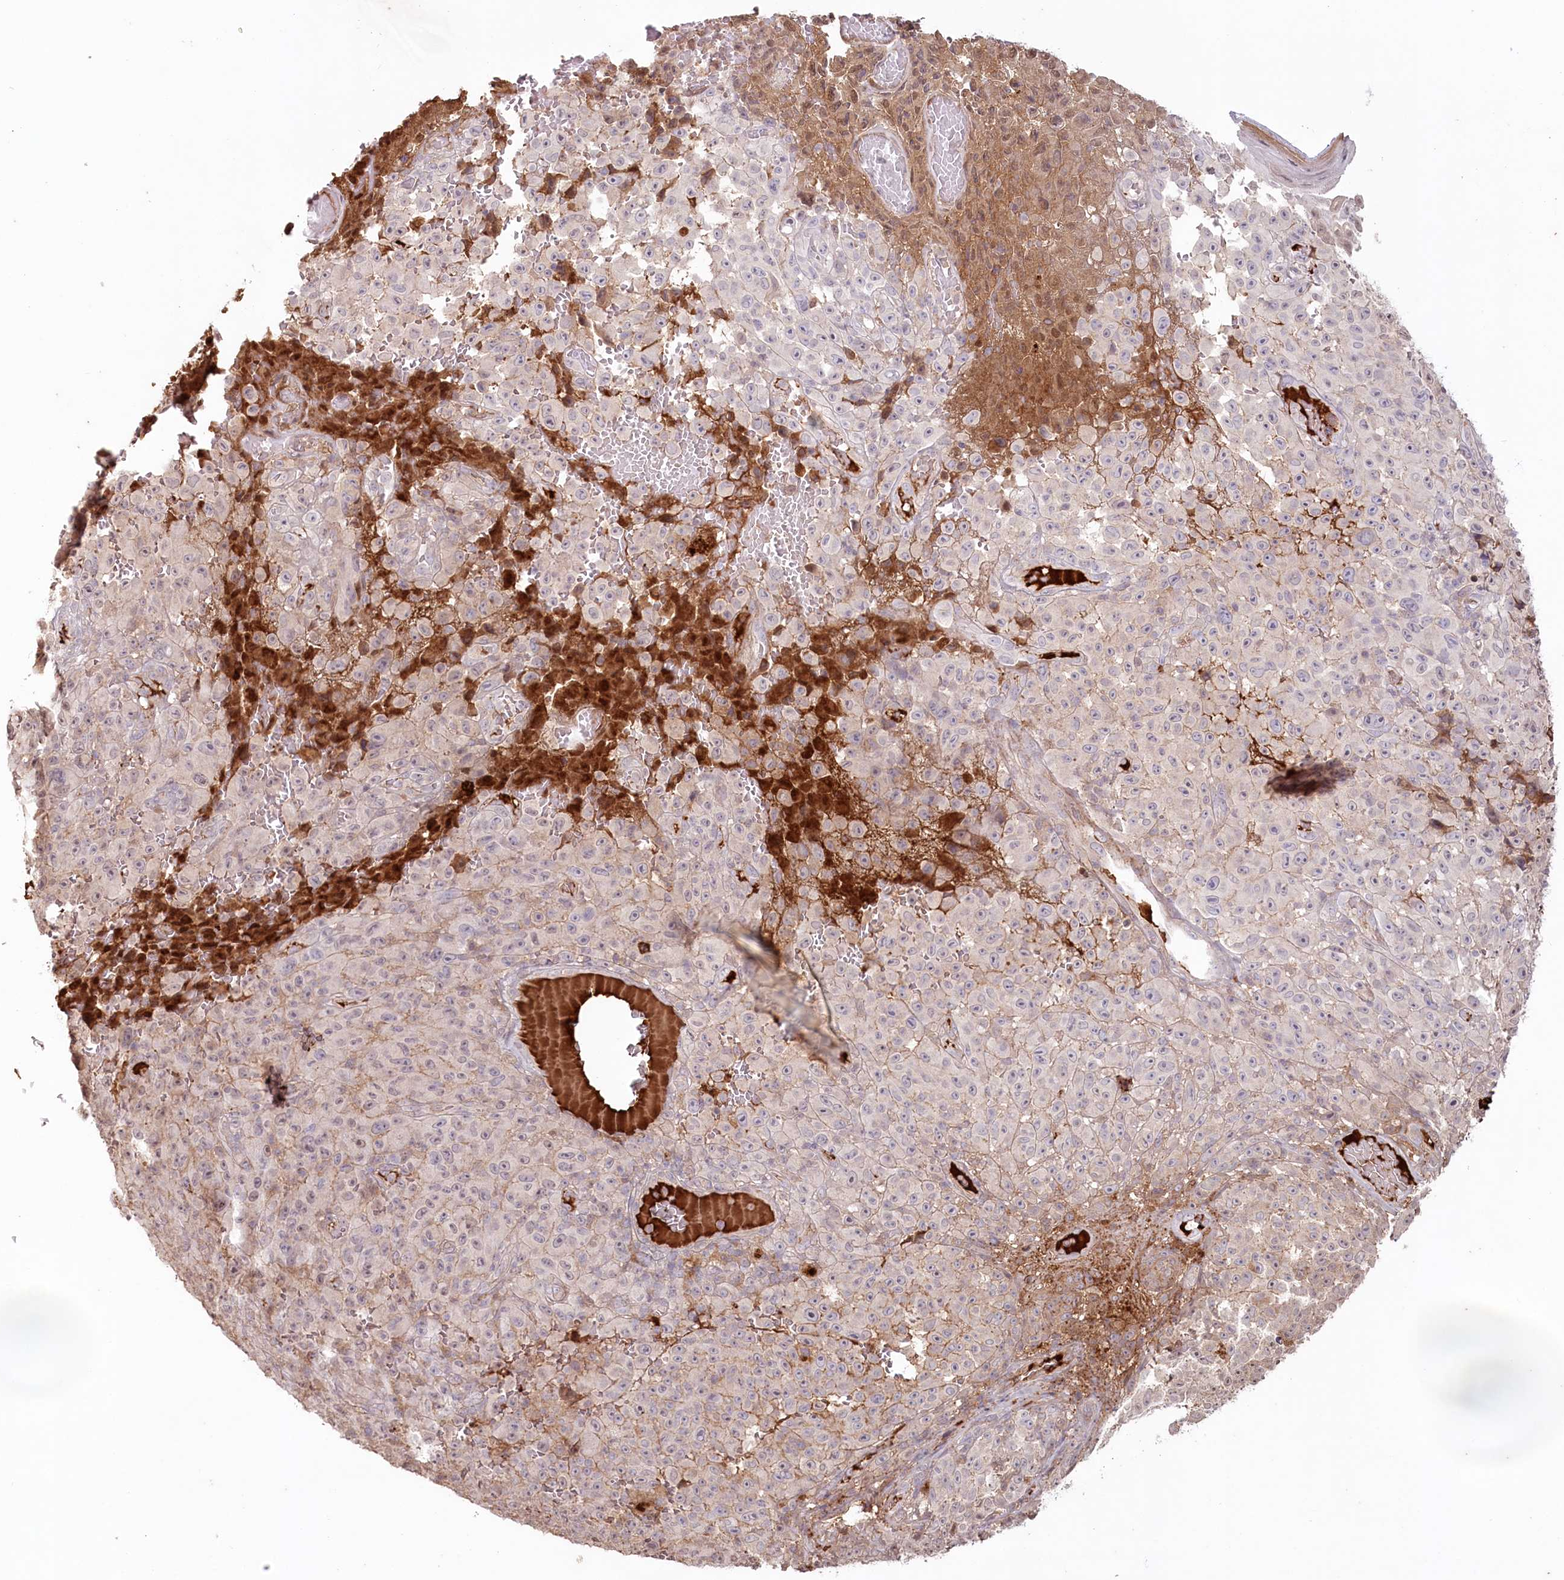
{"staining": {"intensity": "negative", "quantity": "none", "location": "none"}, "tissue": "melanoma", "cell_type": "Tumor cells", "image_type": "cancer", "snomed": [{"axis": "morphology", "description": "Malignant melanoma, NOS"}, {"axis": "topography", "description": "Skin"}], "caption": "High magnification brightfield microscopy of melanoma stained with DAB (brown) and counterstained with hematoxylin (blue): tumor cells show no significant staining.", "gene": "PSAPL1", "patient": {"sex": "female", "age": 82}}